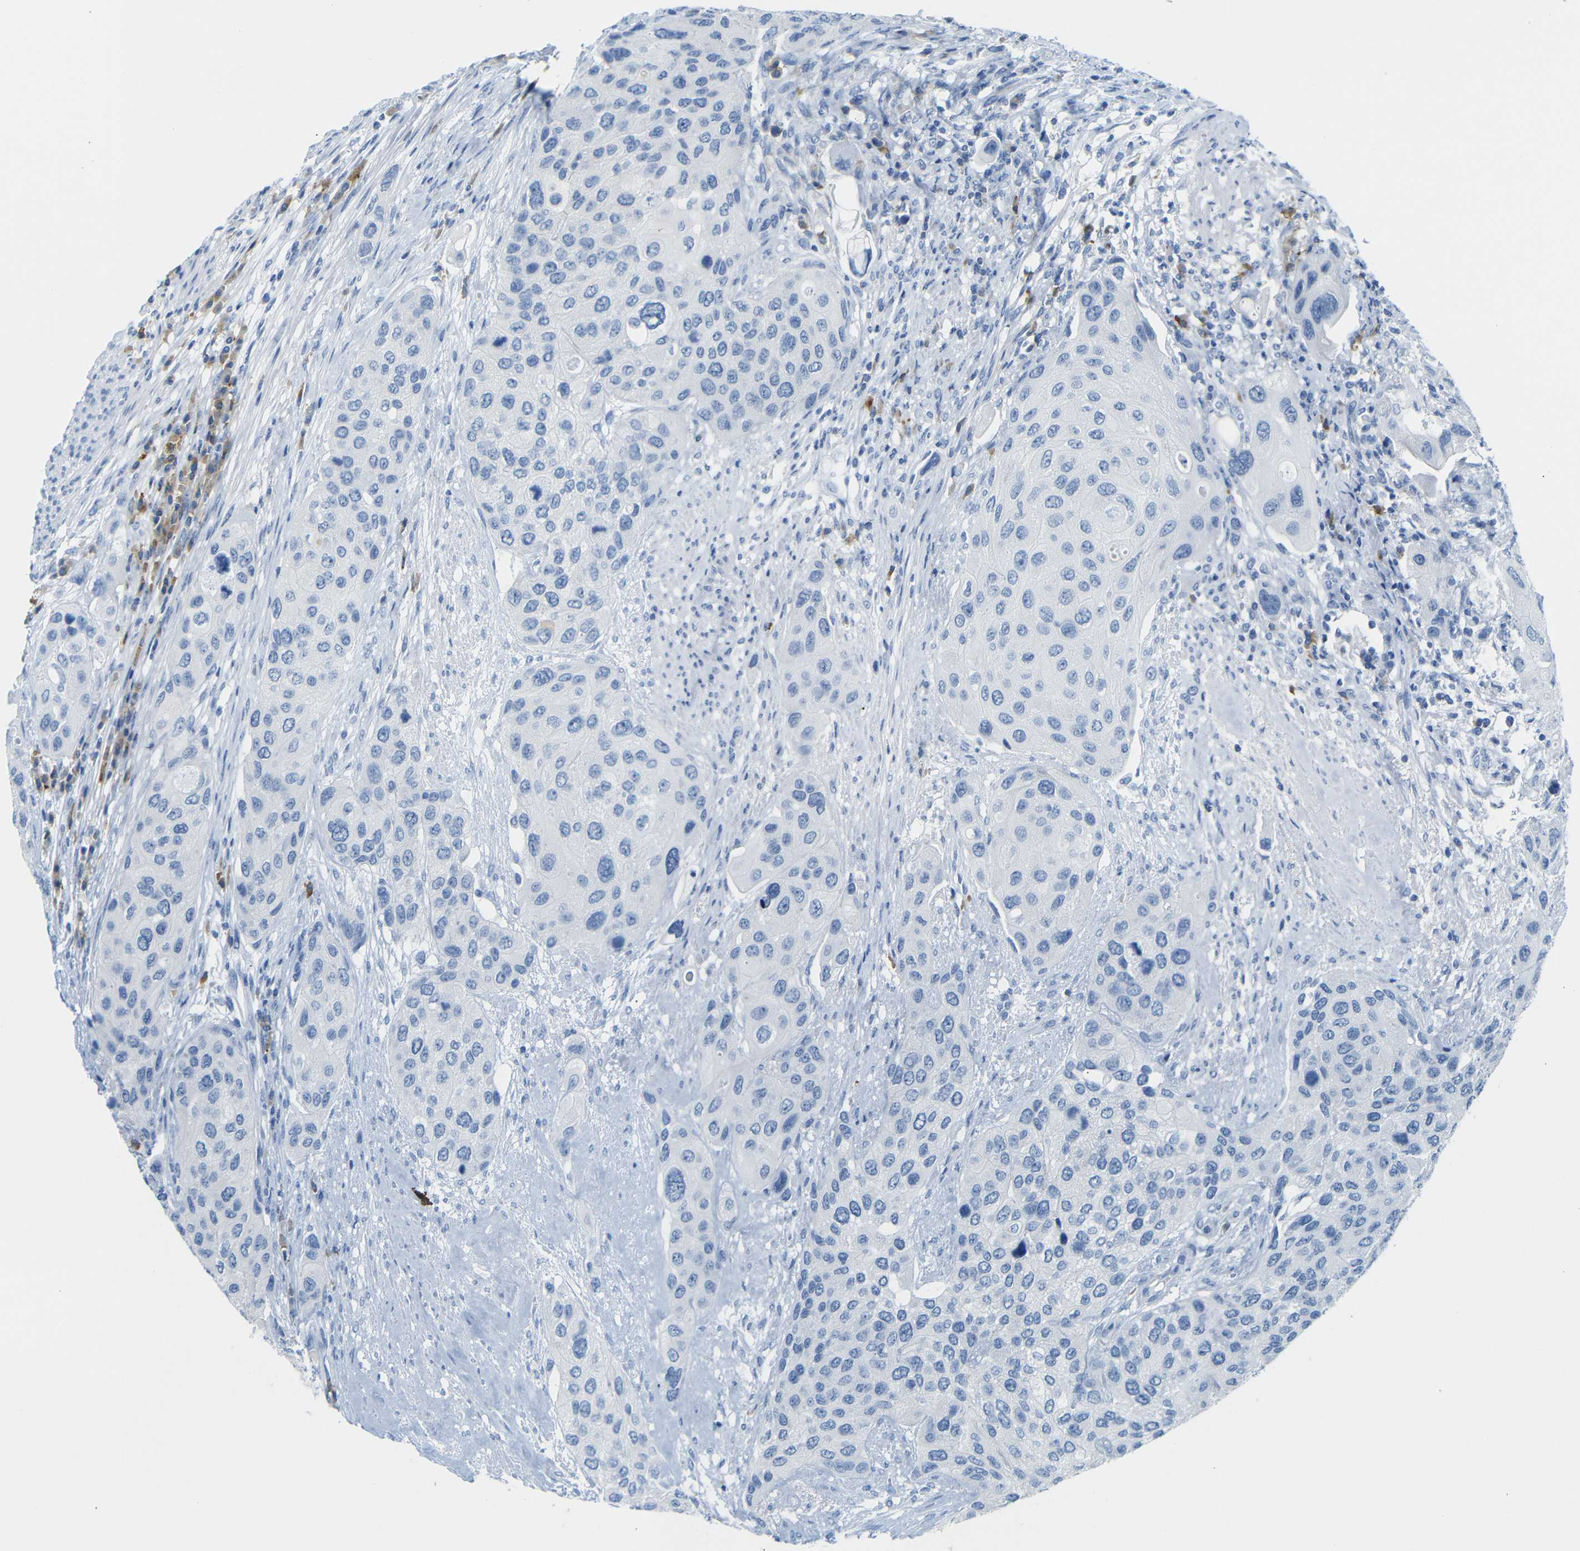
{"staining": {"intensity": "negative", "quantity": "none", "location": "none"}, "tissue": "urothelial cancer", "cell_type": "Tumor cells", "image_type": "cancer", "snomed": [{"axis": "morphology", "description": "Urothelial carcinoma, High grade"}, {"axis": "topography", "description": "Urinary bladder"}], "caption": "Immunohistochemistry of human urothelial carcinoma (high-grade) exhibits no expression in tumor cells.", "gene": "FCRL1", "patient": {"sex": "female", "age": 56}}